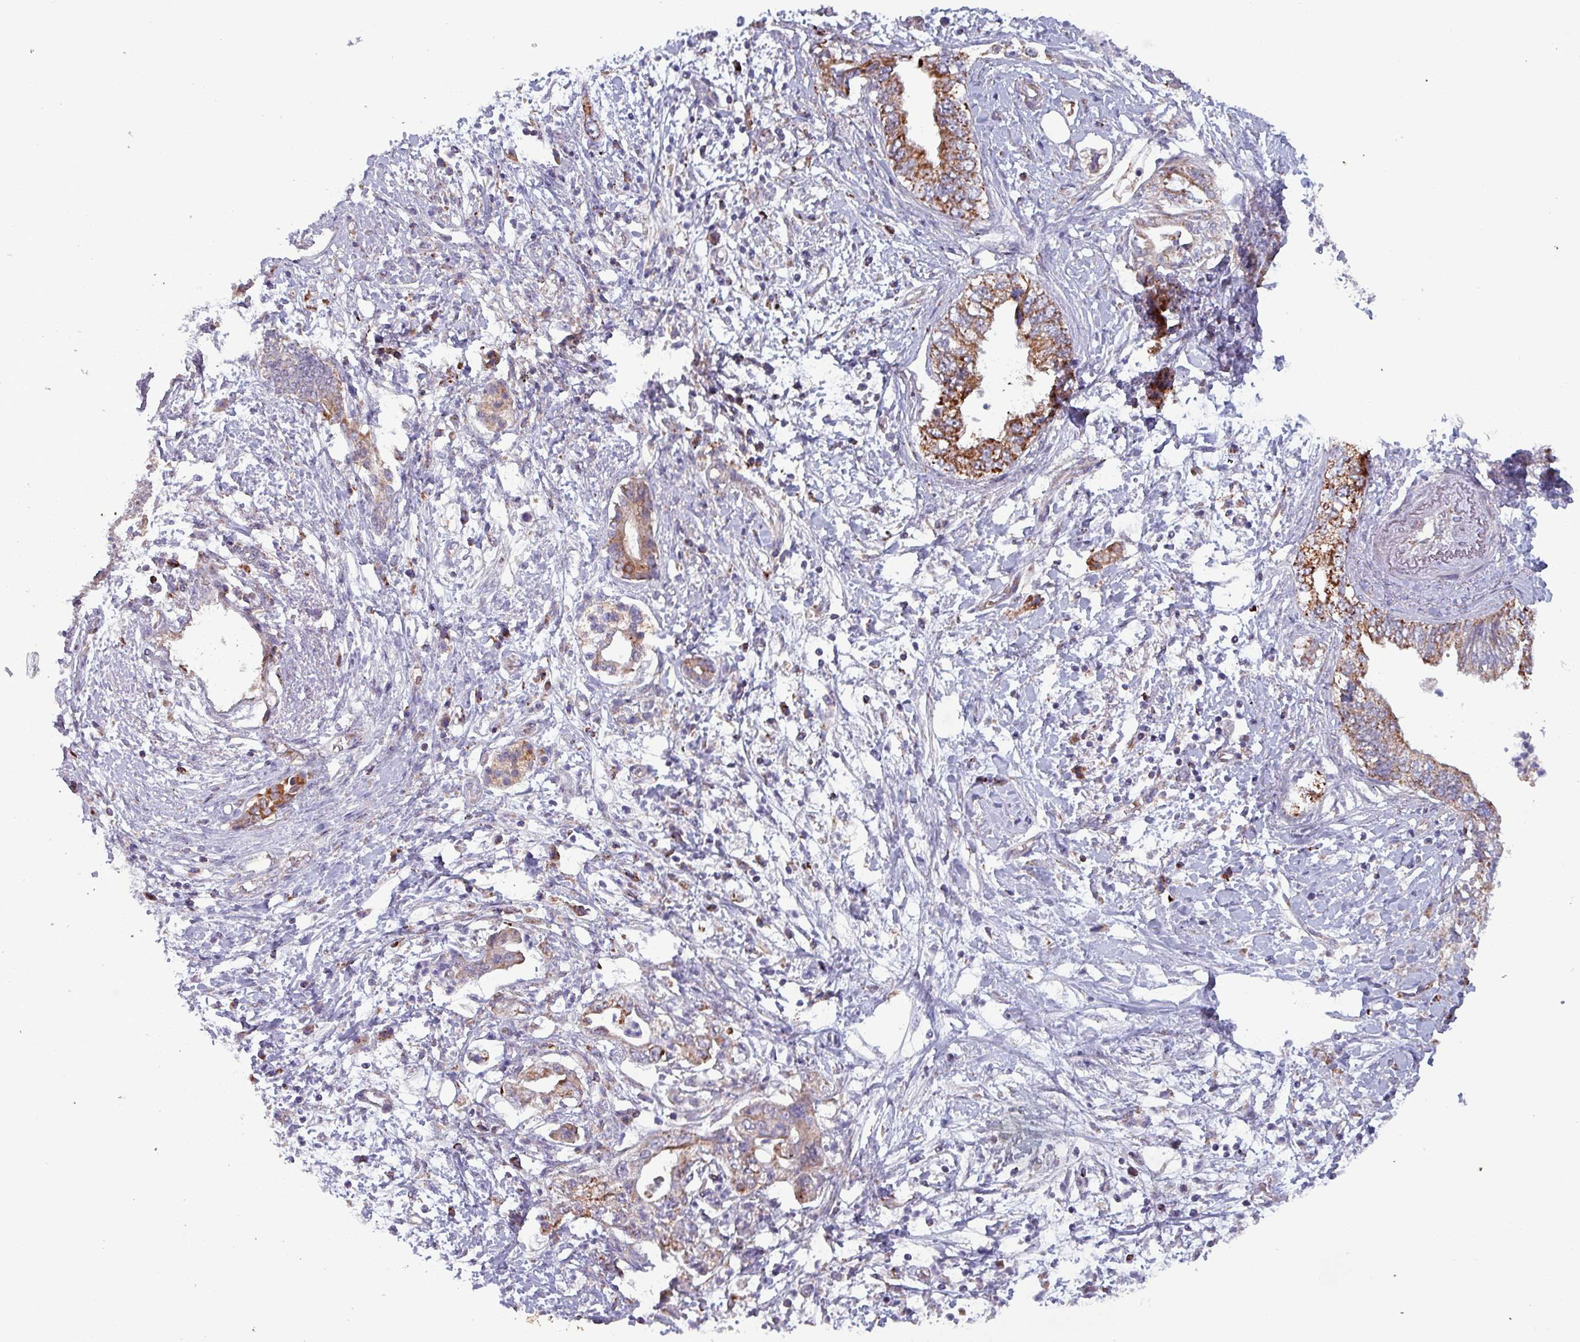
{"staining": {"intensity": "strong", "quantity": ">75%", "location": "cytoplasmic/membranous"}, "tissue": "pancreatic cancer", "cell_type": "Tumor cells", "image_type": "cancer", "snomed": [{"axis": "morphology", "description": "Adenocarcinoma, NOS"}, {"axis": "topography", "description": "Pancreas"}], "caption": "The photomicrograph demonstrates a brown stain indicating the presence of a protein in the cytoplasmic/membranous of tumor cells in pancreatic cancer (adenocarcinoma).", "gene": "ZNF322", "patient": {"sex": "female", "age": 73}}